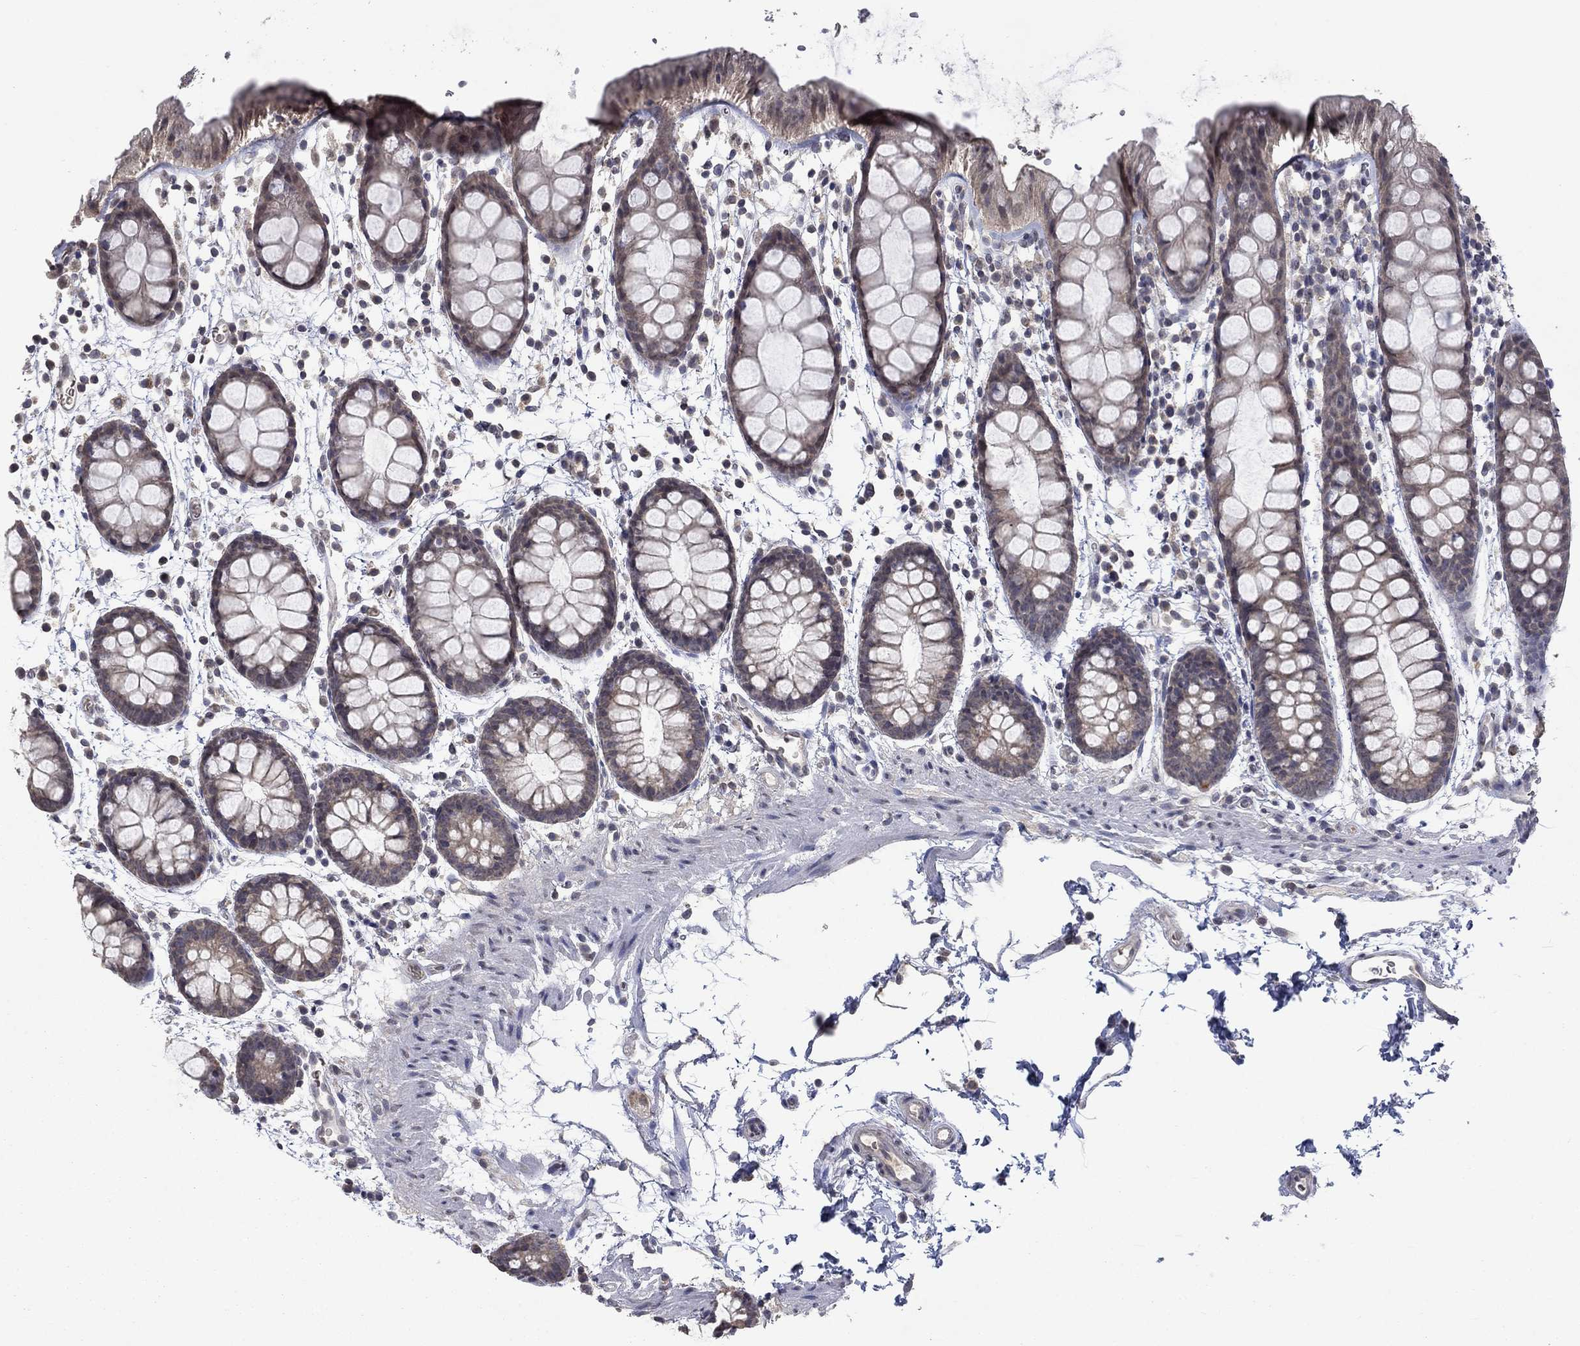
{"staining": {"intensity": "weak", "quantity": "25%-75%", "location": "cytoplasmic/membranous"}, "tissue": "rectum", "cell_type": "Glandular cells", "image_type": "normal", "snomed": [{"axis": "morphology", "description": "Normal tissue, NOS"}, {"axis": "topography", "description": "Rectum"}], "caption": "This photomicrograph reveals IHC staining of unremarkable human rectum, with low weak cytoplasmic/membranous staining in about 25%-75% of glandular cells.", "gene": "SPATA33", "patient": {"sex": "male", "age": 57}}